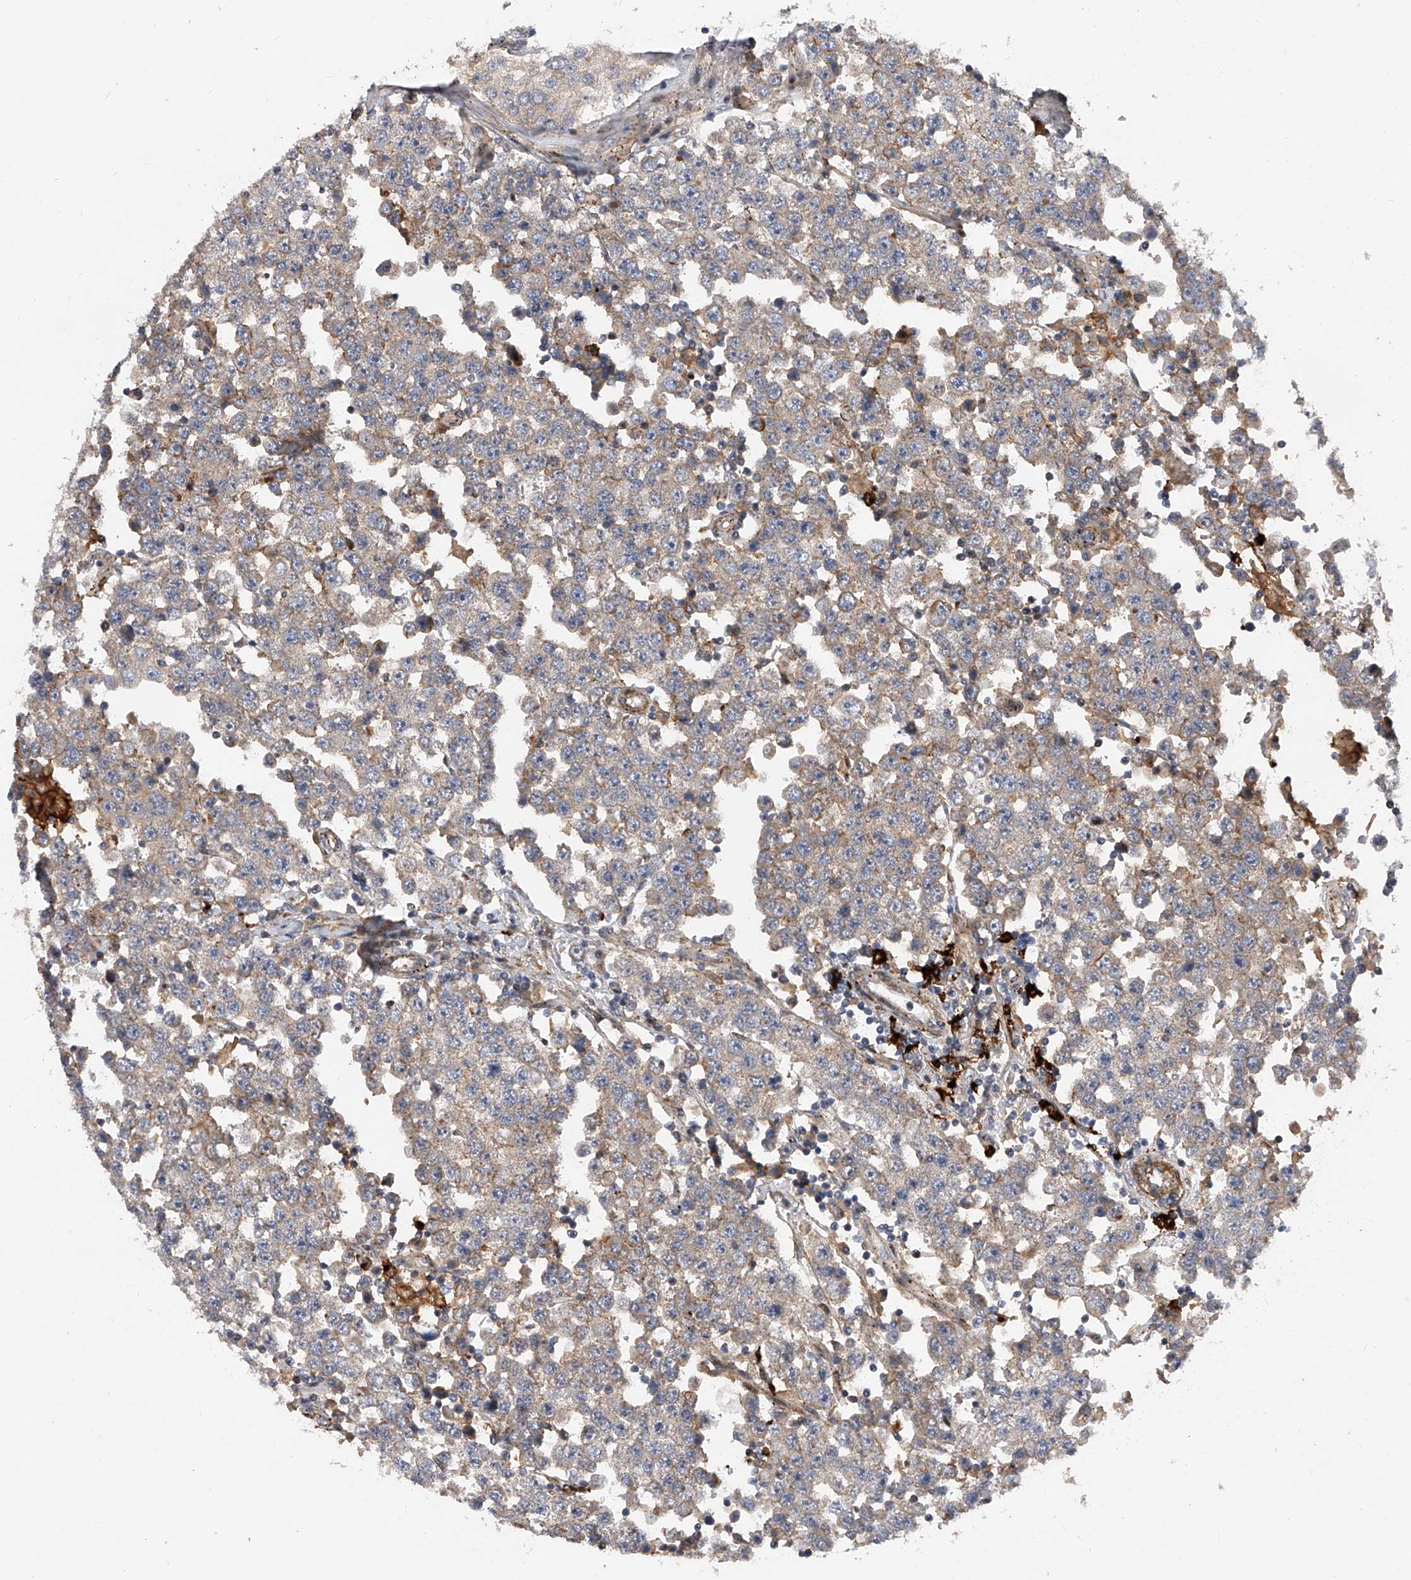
{"staining": {"intensity": "weak", "quantity": ">75%", "location": "cytoplasmic/membranous"}, "tissue": "testis cancer", "cell_type": "Tumor cells", "image_type": "cancer", "snomed": [{"axis": "morphology", "description": "Seminoma, NOS"}, {"axis": "topography", "description": "Testis"}], "caption": "Testis cancer stained for a protein reveals weak cytoplasmic/membranous positivity in tumor cells.", "gene": "PDSS2", "patient": {"sex": "male", "age": 28}}